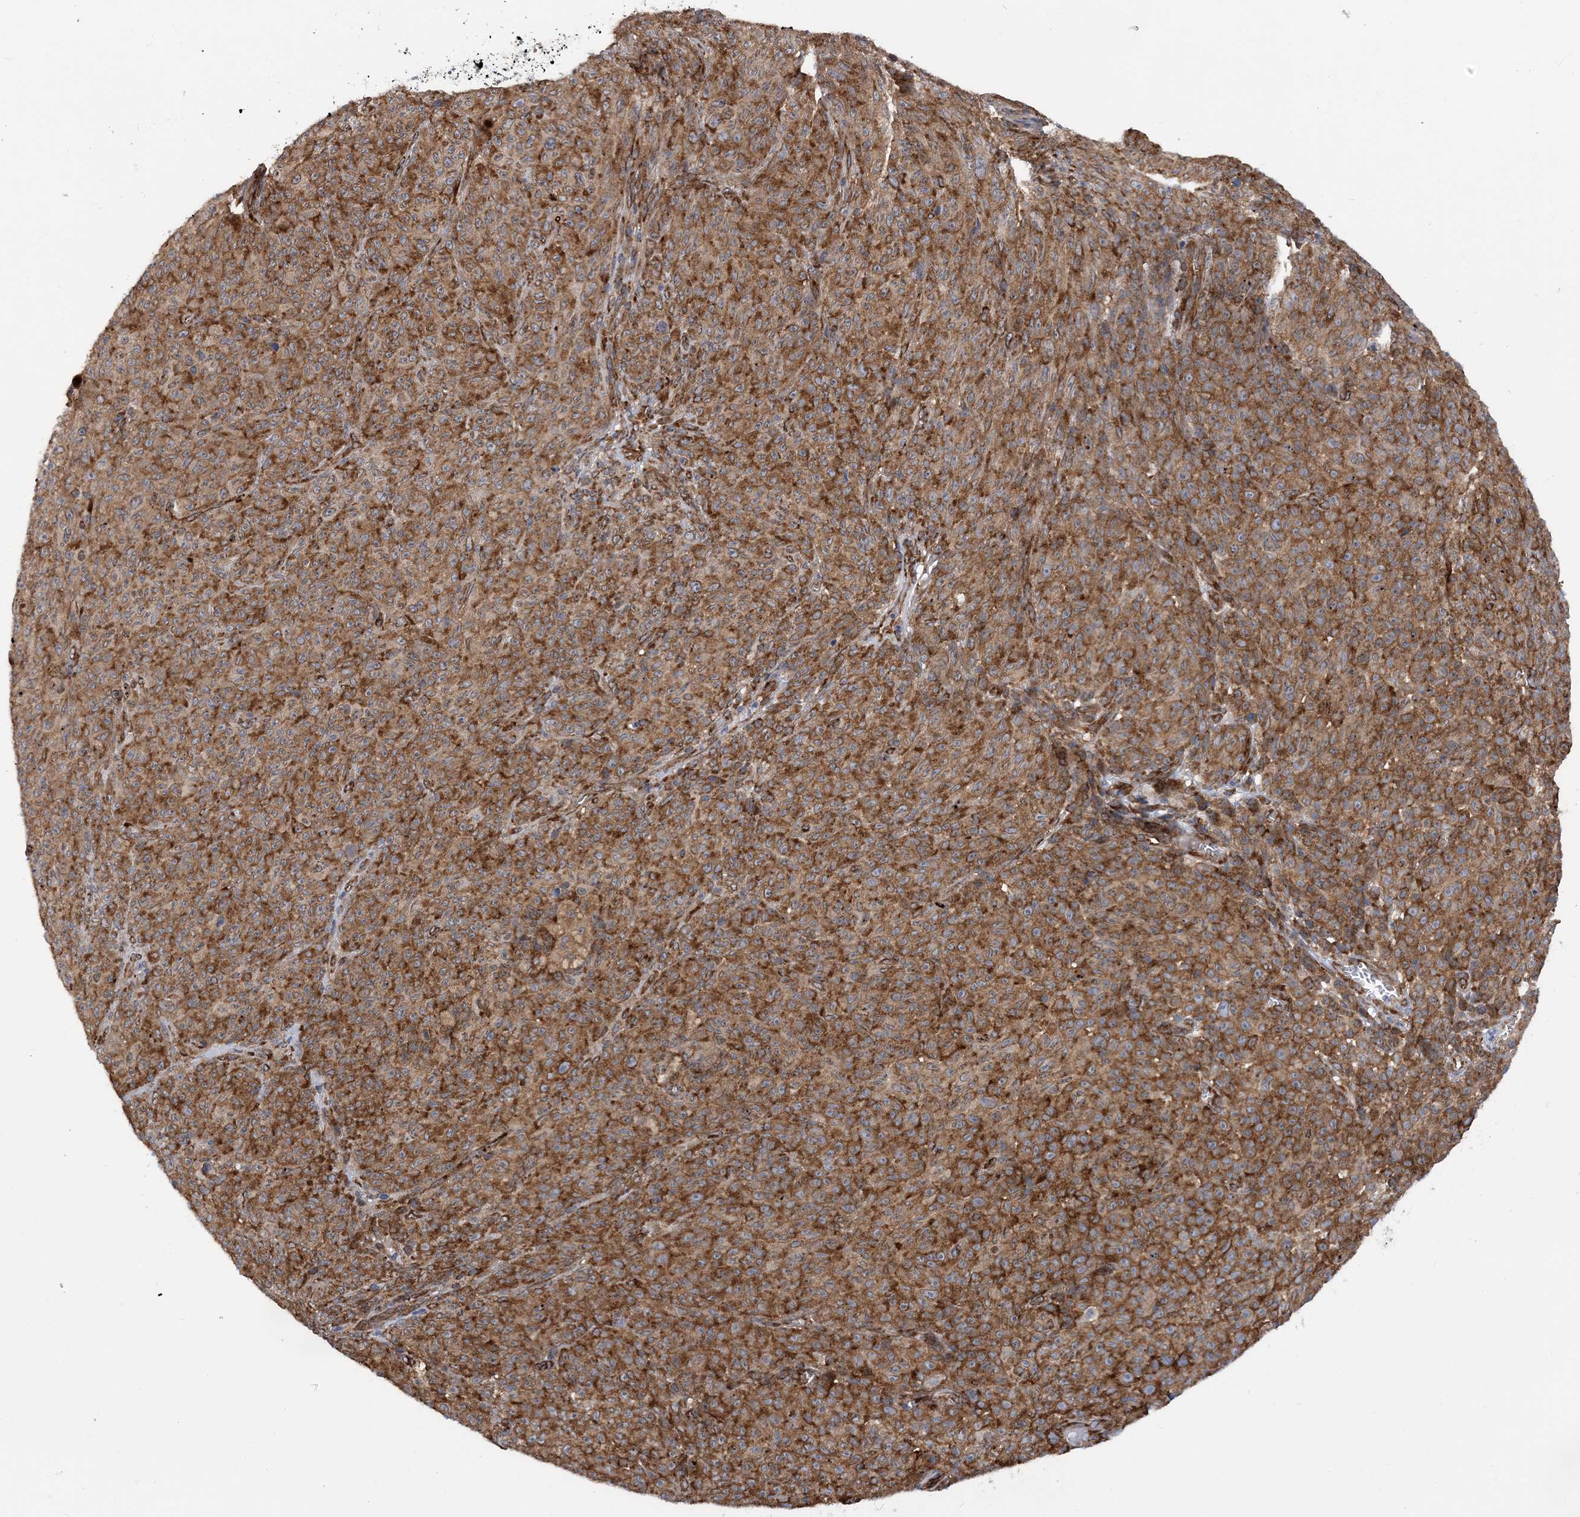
{"staining": {"intensity": "moderate", "quantity": ">75%", "location": "cytoplasmic/membranous"}, "tissue": "melanoma", "cell_type": "Tumor cells", "image_type": "cancer", "snomed": [{"axis": "morphology", "description": "Malignant melanoma, NOS"}, {"axis": "topography", "description": "Skin"}], "caption": "Protein analysis of melanoma tissue reveals moderate cytoplasmic/membranous expression in approximately >75% of tumor cells. (Brightfield microscopy of DAB IHC at high magnification).", "gene": "PHF1", "patient": {"sex": "female", "age": 82}}